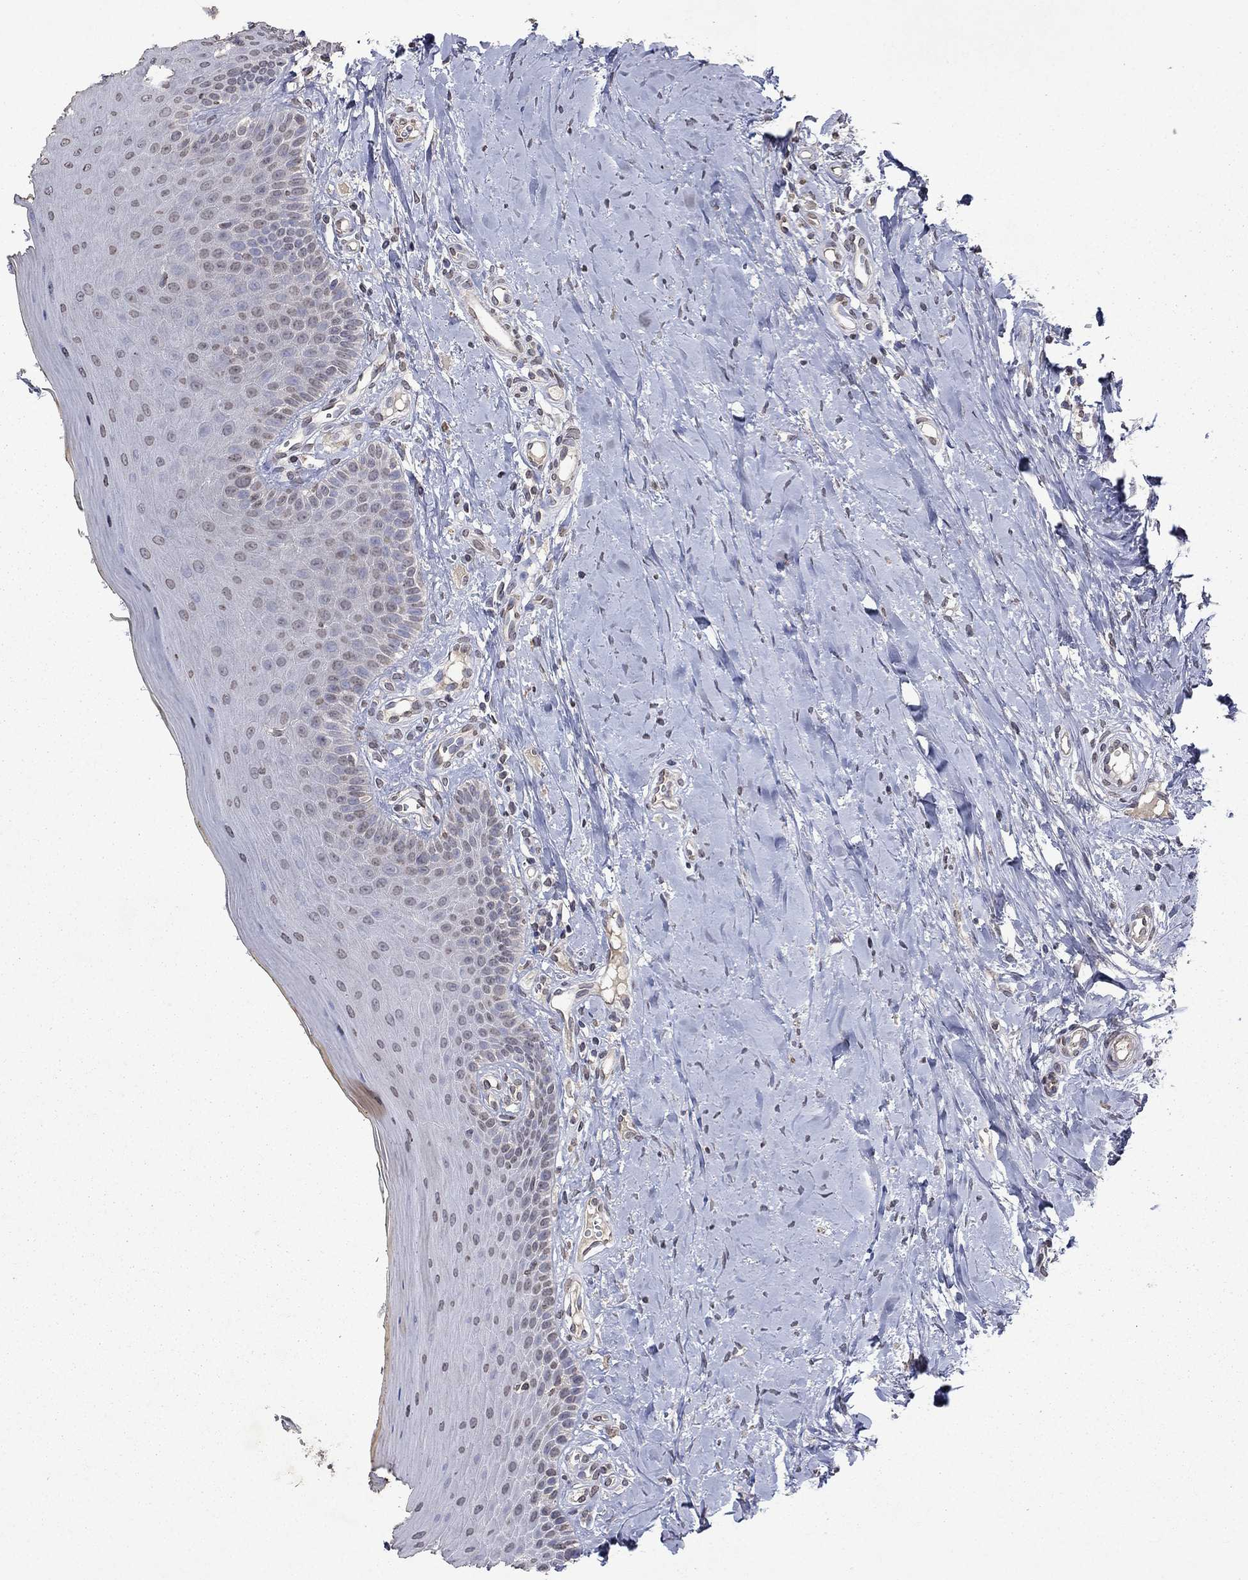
{"staining": {"intensity": "weak", "quantity": "<25%", "location": "nuclear"}, "tissue": "oral mucosa", "cell_type": "Squamous epithelial cells", "image_type": "normal", "snomed": [{"axis": "morphology", "description": "Normal tissue, NOS"}, {"axis": "topography", "description": "Oral tissue"}], "caption": "An immunohistochemistry (IHC) micrograph of normal oral mucosa is shown. There is no staining in squamous epithelial cells of oral mucosa. (DAB IHC with hematoxylin counter stain).", "gene": "TTC38", "patient": {"sex": "female", "age": 43}}